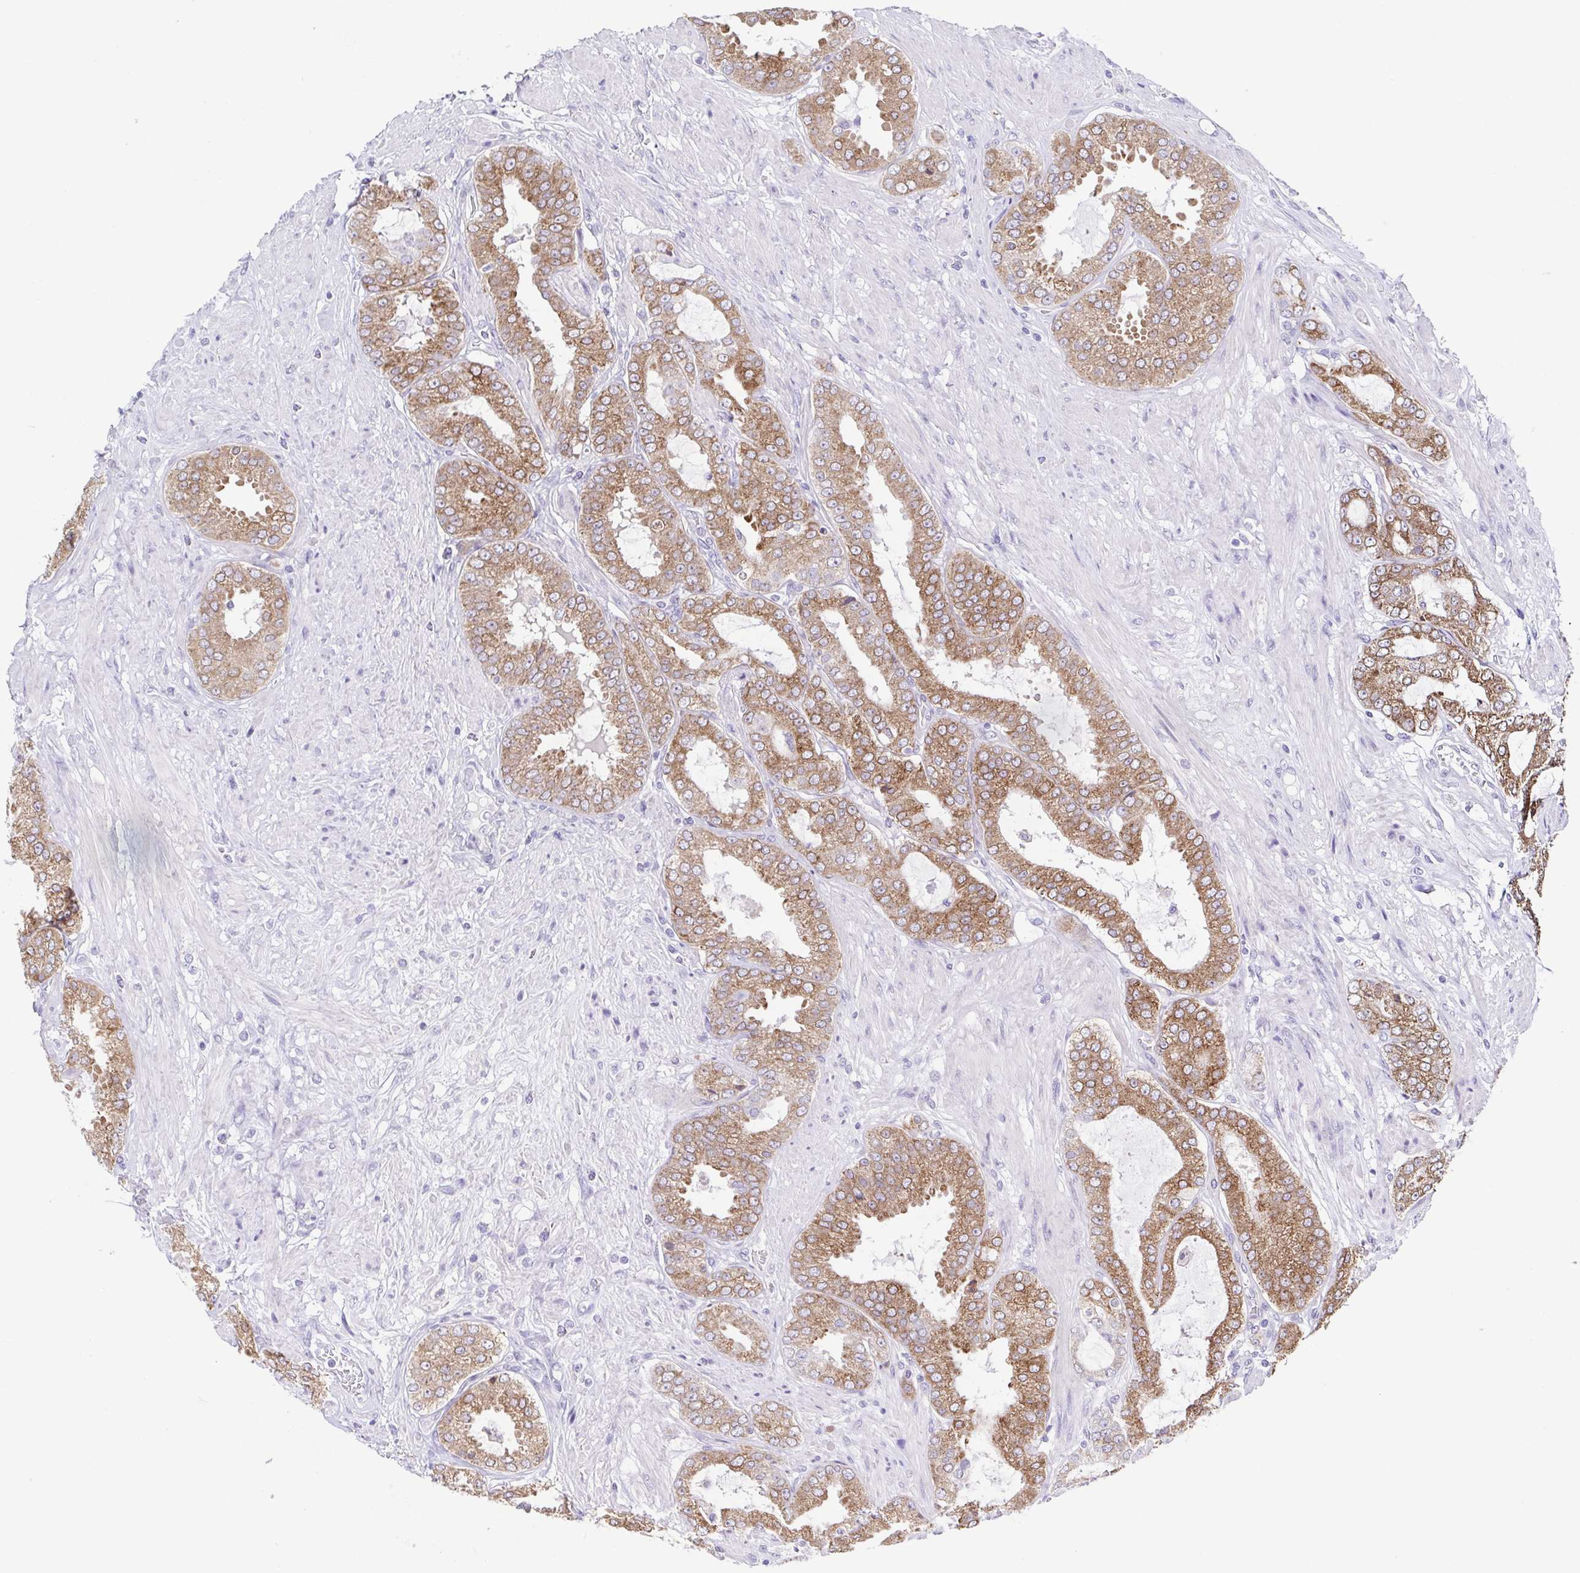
{"staining": {"intensity": "moderate", "quantity": ">75%", "location": "cytoplasmic/membranous"}, "tissue": "prostate cancer", "cell_type": "Tumor cells", "image_type": "cancer", "snomed": [{"axis": "morphology", "description": "Adenocarcinoma, High grade"}, {"axis": "topography", "description": "Prostate"}], "caption": "A medium amount of moderate cytoplasmic/membranous expression is identified in approximately >75% of tumor cells in prostate adenocarcinoma (high-grade) tissue. (IHC, brightfield microscopy, high magnification).", "gene": "RDH11", "patient": {"sex": "male", "age": 71}}